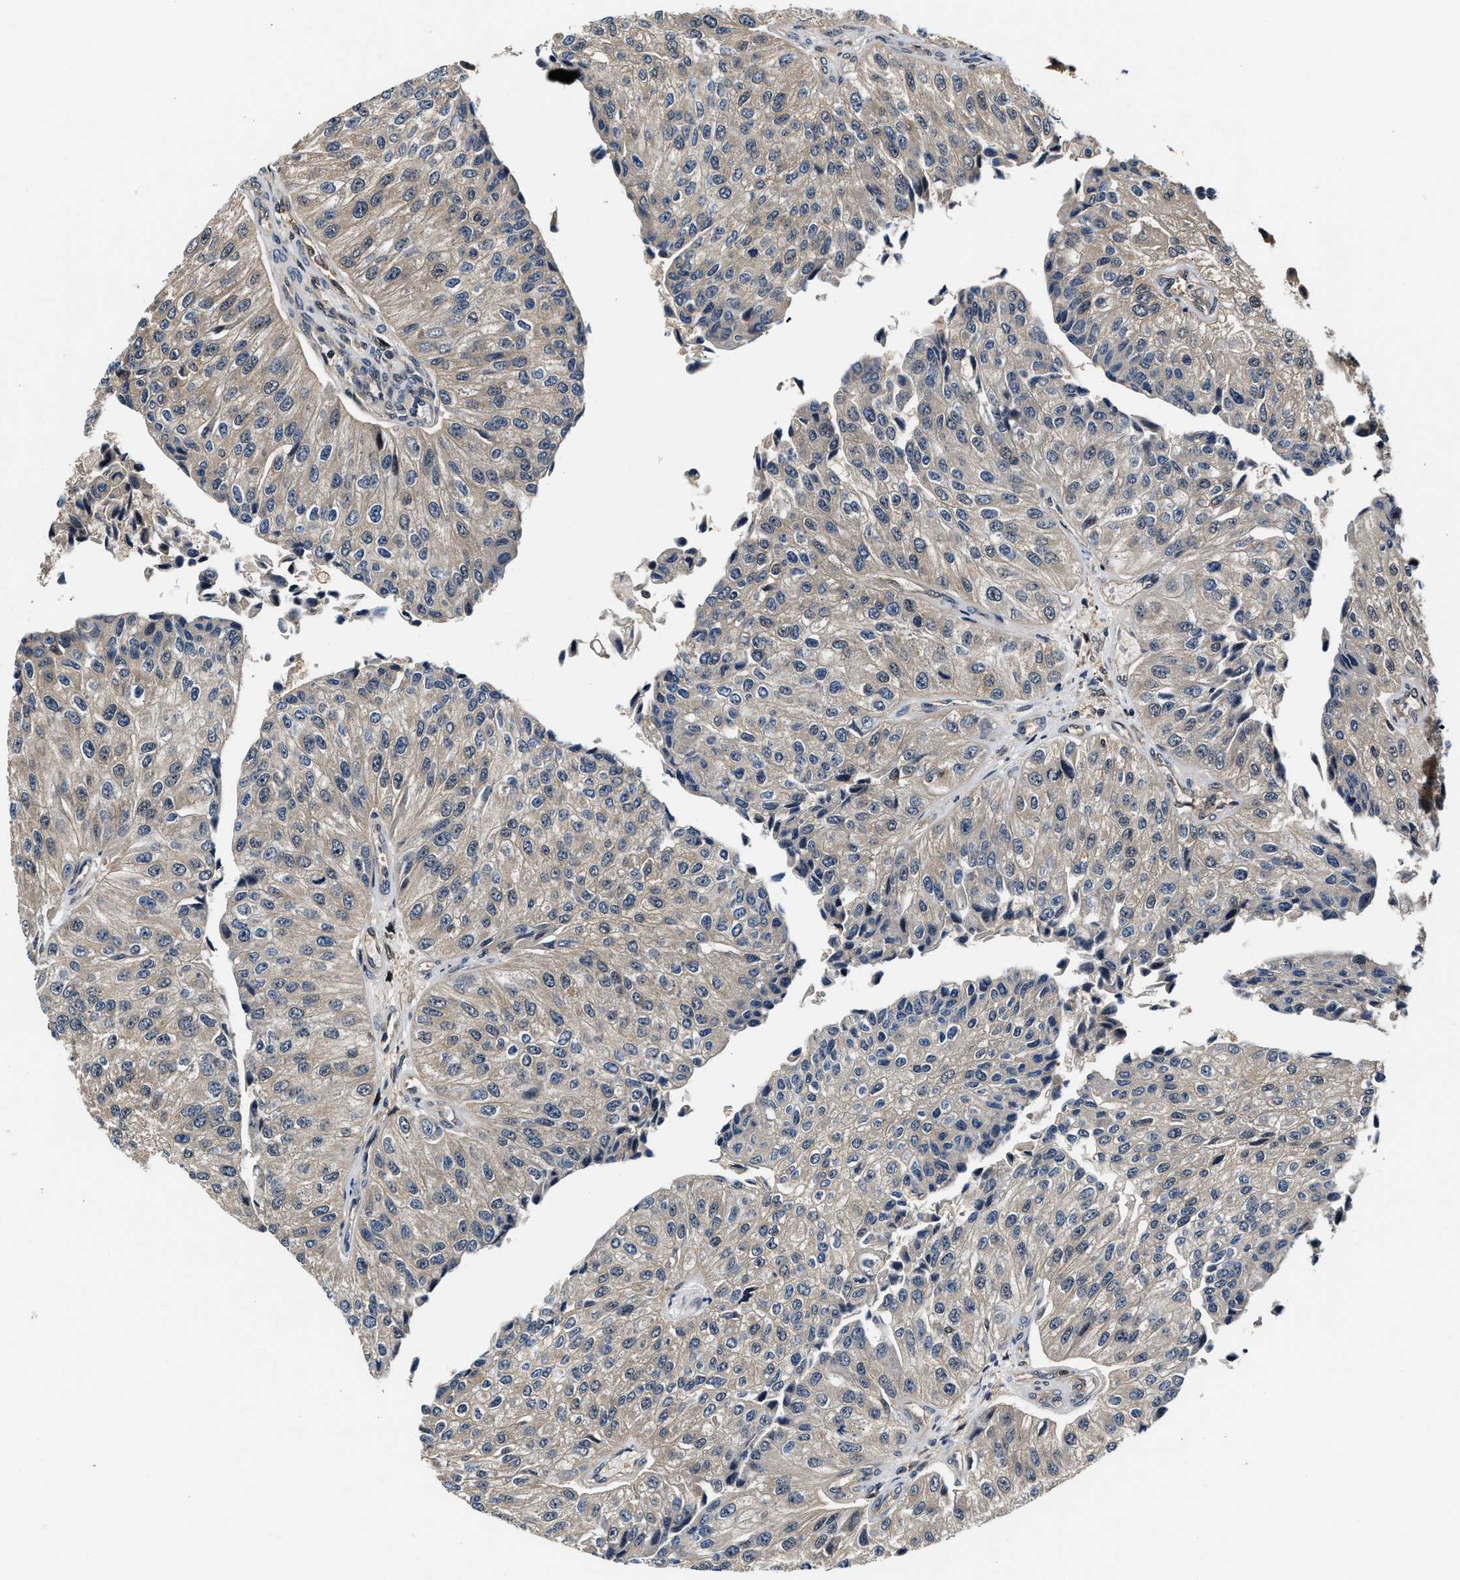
{"staining": {"intensity": "negative", "quantity": "none", "location": "none"}, "tissue": "urothelial cancer", "cell_type": "Tumor cells", "image_type": "cancer", "snomed": [{"axis": "morphology", "description": "Urothelial carcinoma, High grade"}, {"axis": "topography", "description": "Kidney"}, {"axis": "topography", "description": "Urinary bladder"}], "caption": "Urothelial cancer was stained to show a protein in brown. There is no significant positivity in tumor cells.", "gene": "TUT7", "patient": {"sex": "male", "age": 77}}